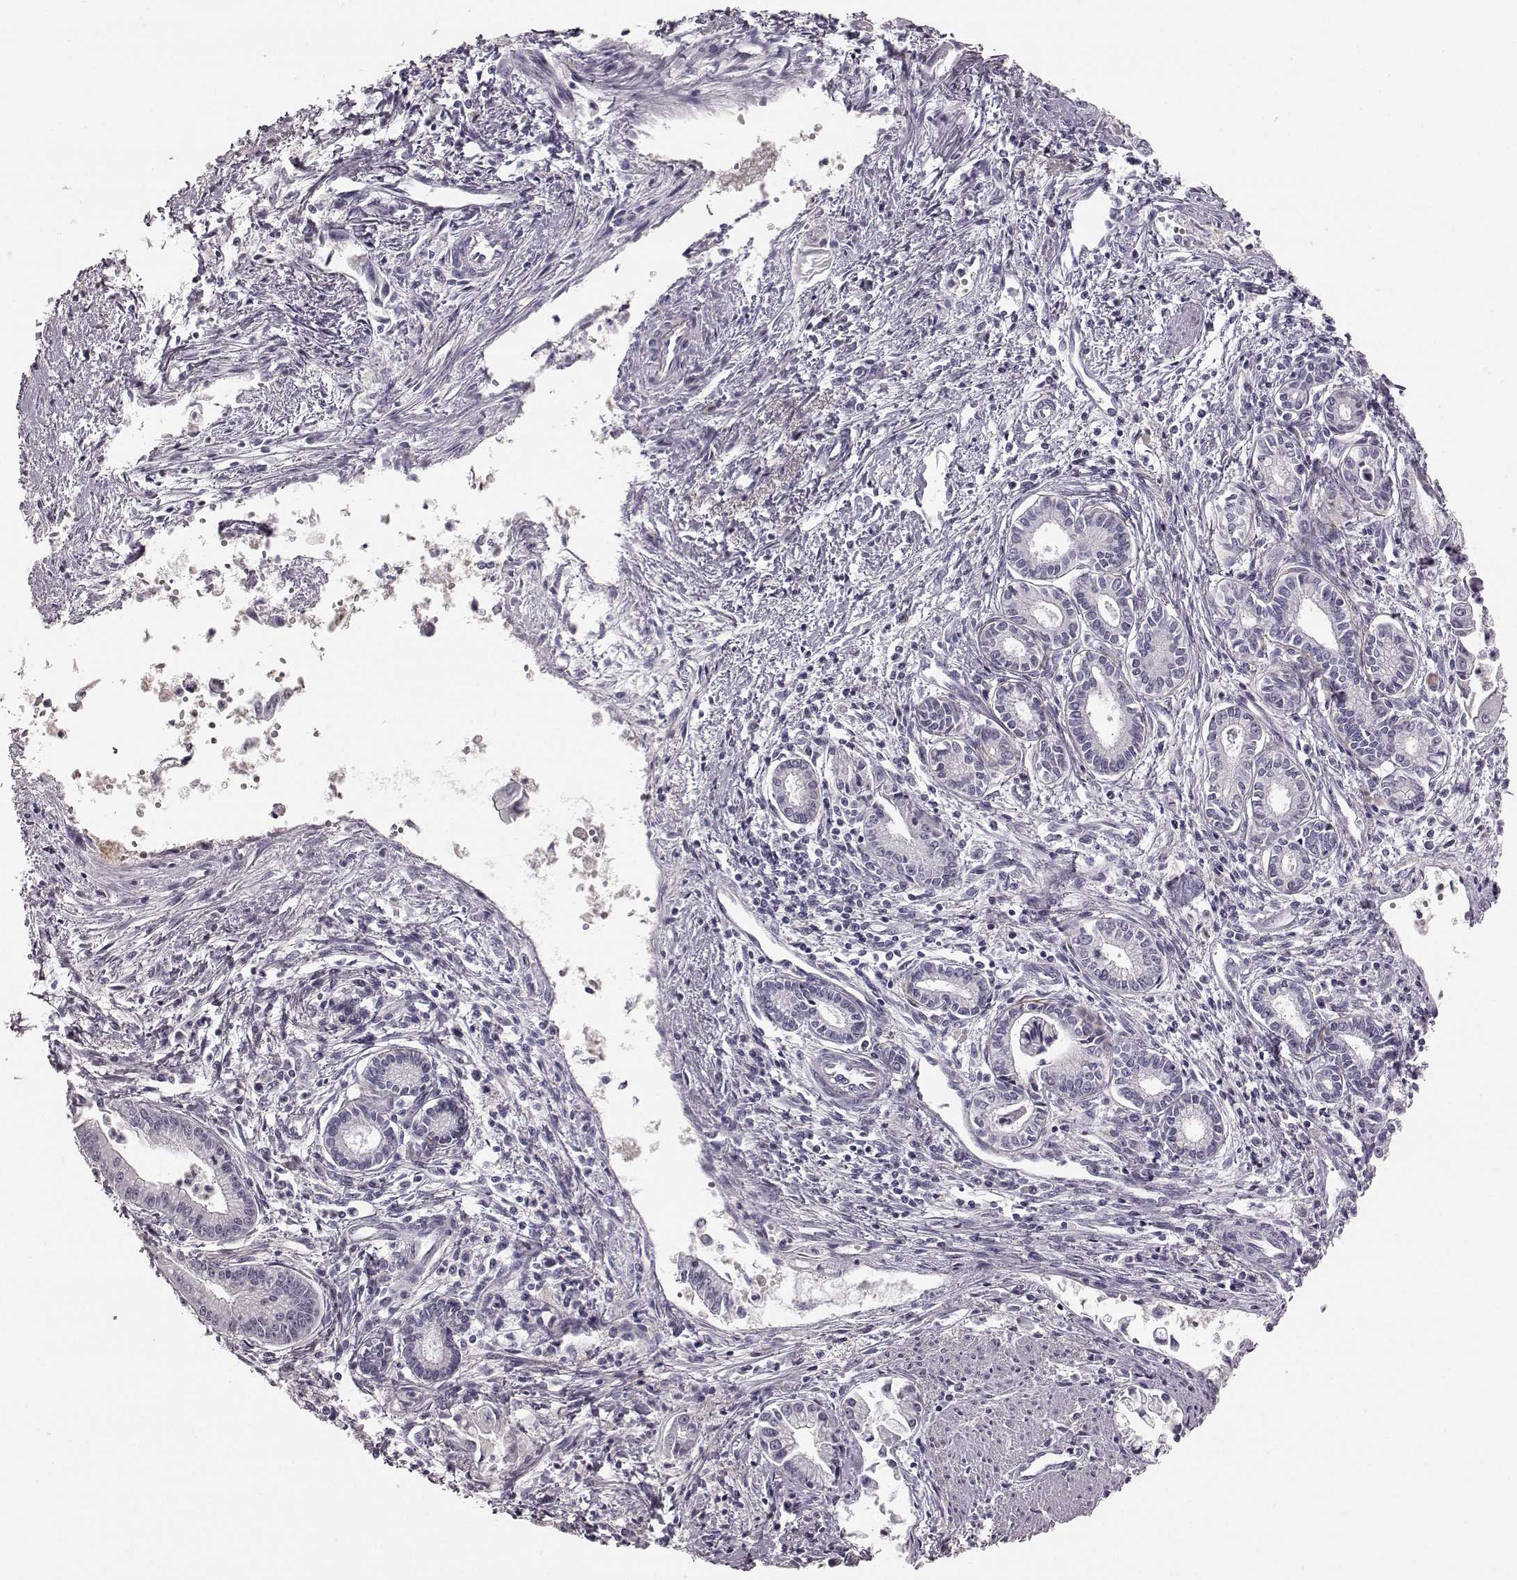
{"staining": {"intensity": "negative", "quantity": "none", "location": "none"}, "tissue": "pancreatic cancer", "cell_type": "Tumor cells", "image_type": "cancer", "snomed": [{"axis": "morphology", "description": "Adenocarcinoma, NOS"}, {"axis": "topography", "description": "Pancreas"}], "caption": "A high-resolution micrograph shows IHC staining of adenocarcinoma (pancreatic), which displays no significant positivity in tumor cells.", "gene": "ZNF433", "patient": {"sex": "female", "age": 65}}